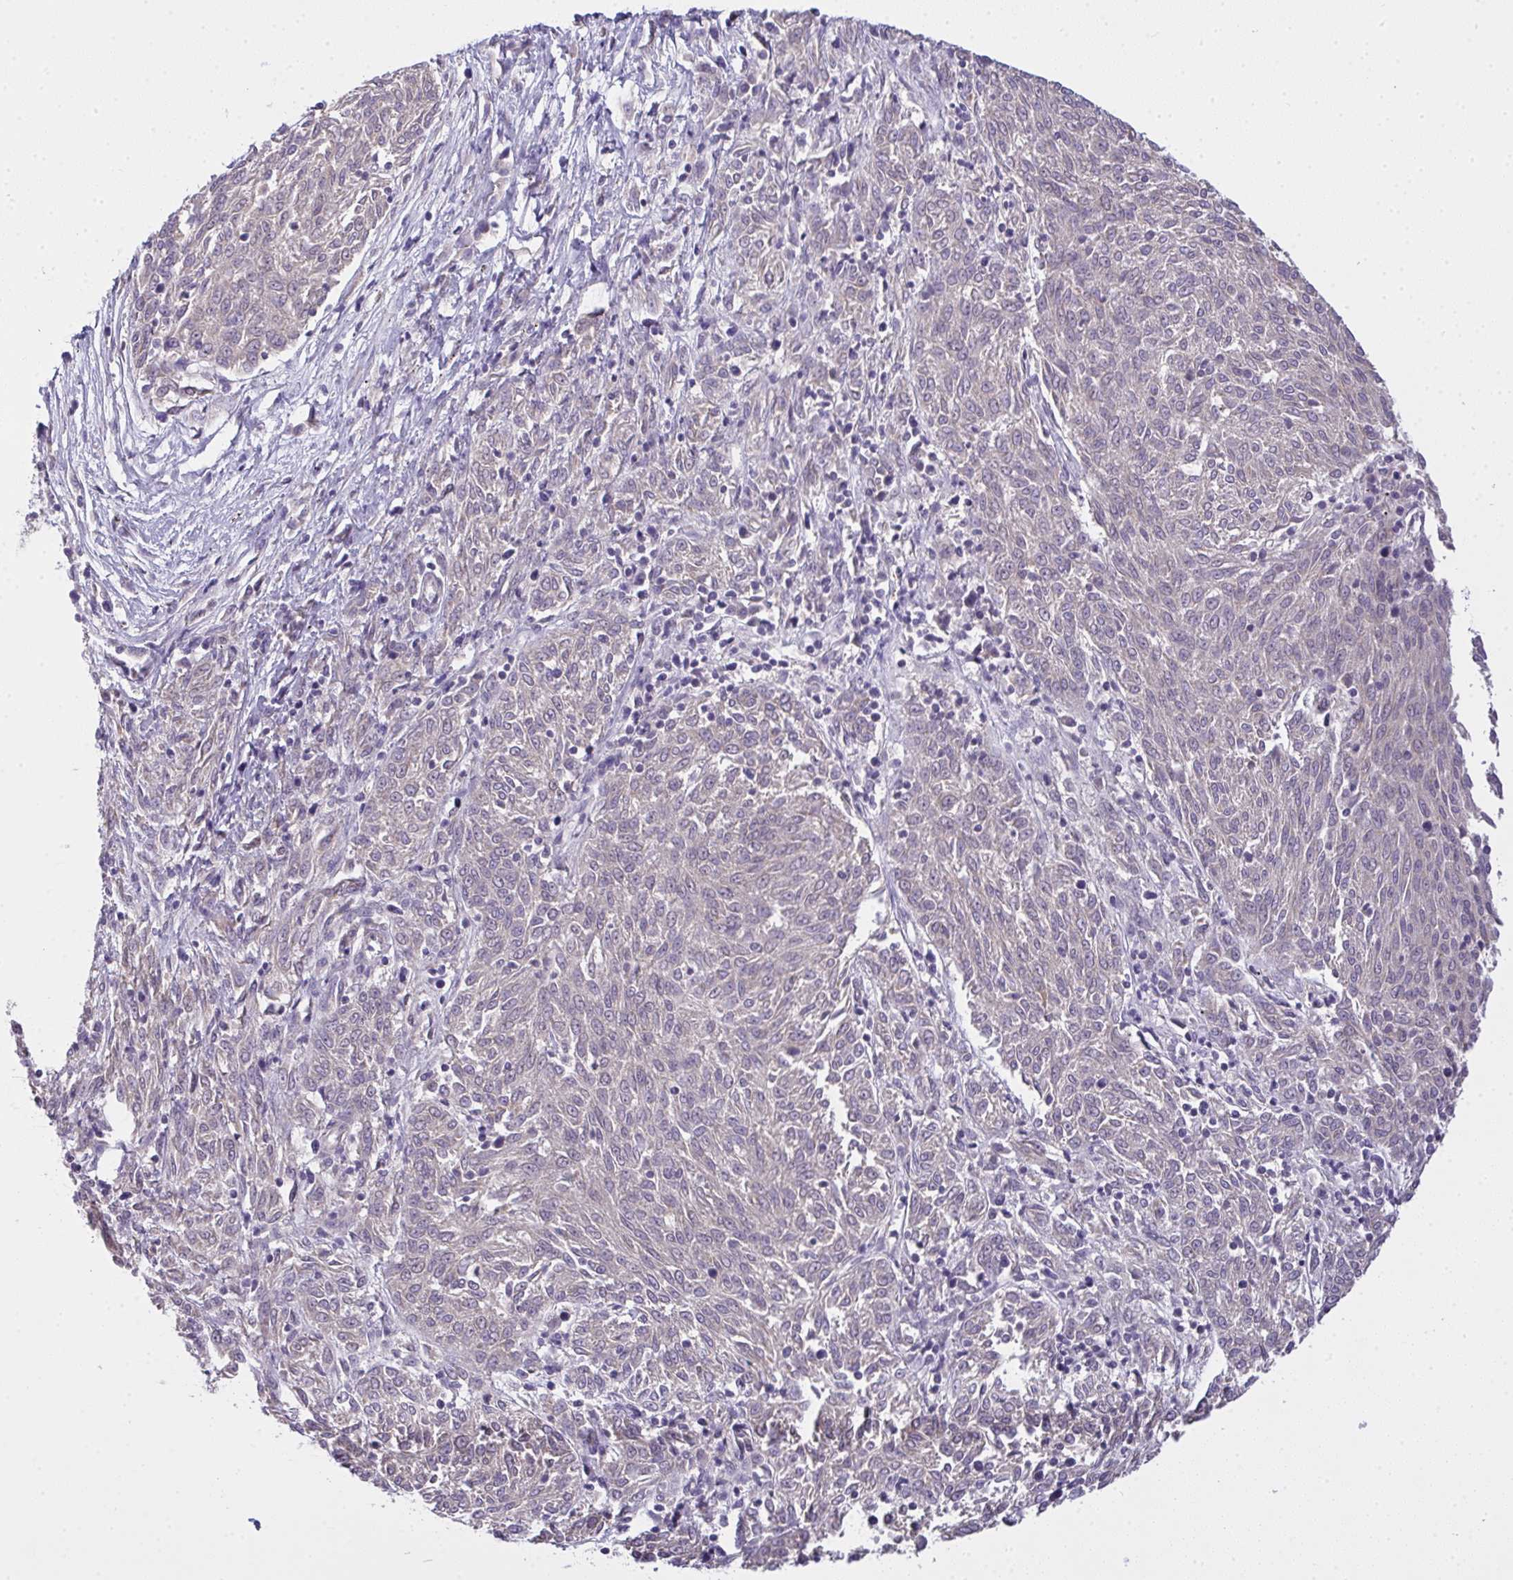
{"staining": {"intensity": "negative", "quantity": "none", "location": "none"}, "tissue": "melanoma", "cell_type": "Tumor cells", "image_type": "cancer", "snomed": [{"axis": "morphology", "description": "Malignant melanoma, NOS"}, {"axis": "topography", "description": "Skin"}], "caption": "A micrograph of human melanoma is negative for staining in tumor cells.", "gene": "NT5C1A", "patient": {"sex": "female", "age": 72}}